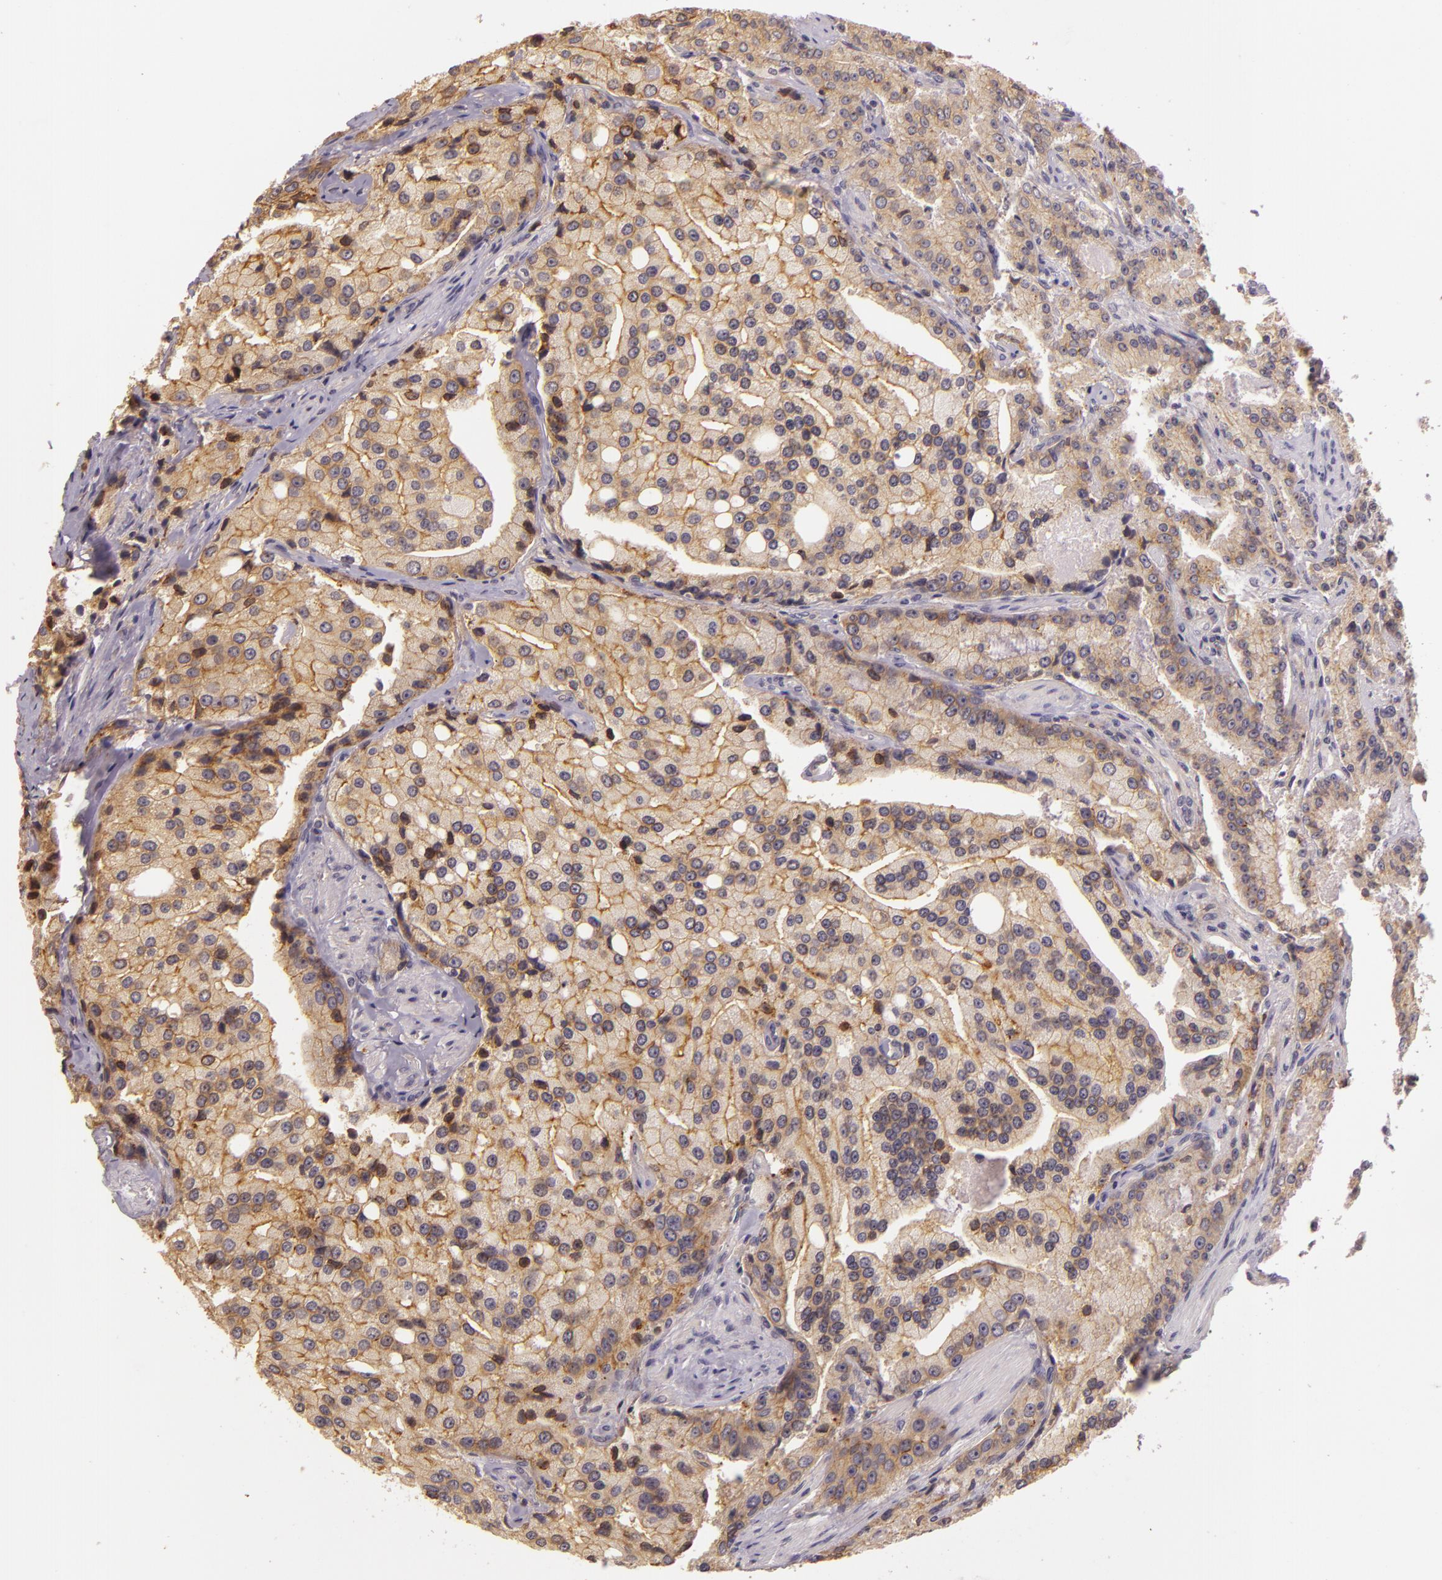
{"staining": {"intensity": "moderate", "quantity": ">75%", "location": "cytoplasmic/membranous"}, "tissue": "prostate cancer", "cell_type": "Tumor cells", "image_type": "cancer", "snomed": [{"axis": "morphology", "description": "Adenocarcinoma, Medium grade"}, {"axis": "topography", "description": "Prostate"}], "caption": "Moderate cytoplasmic/membranous protein staining is seen in approximately >75% of tumor cells in prostate adenocarcinoma (medium-grade). (Brightfield microscopy of DAB IHC at high magnification).", "gene": "ARMH4", "patient": {"sex": "male", "age": 72}}